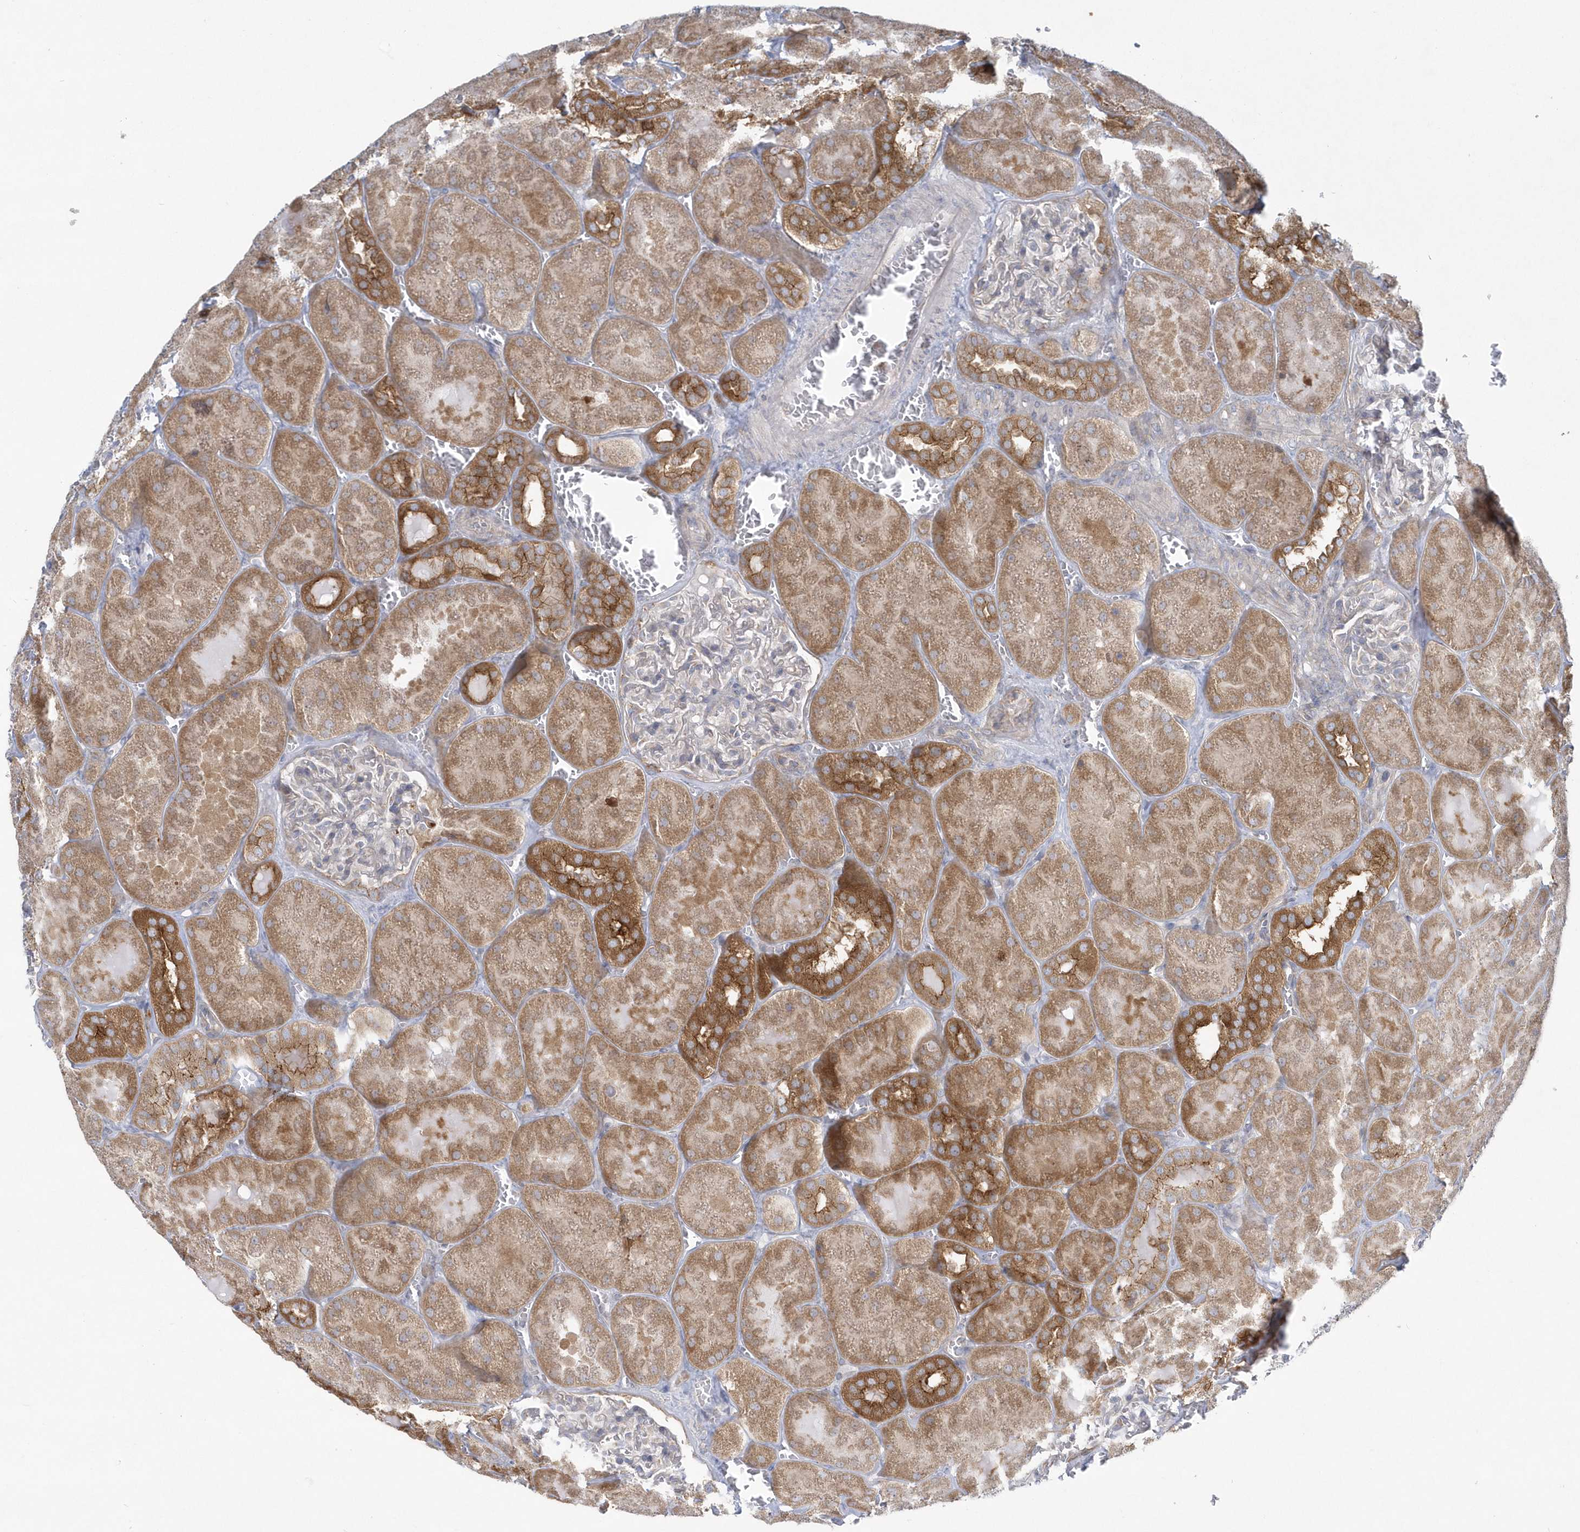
{"staining": {"intensity": "negative", "quantity": "none", "location": "none"}, "tissue": "kidney", "cell_type": "Cells in glomeruli", "image_type": "normal", "snomed": [{"axis": "morphology", "description": "Normal tissue, NOS"}, {"axis": "topography", "description": "Kidney"}], "caption": "Micrograph shows no protein staining in cells in glomeruli of benign kidney.", "gene": "DNAJC18", "patient": {"sex": "male", "age": 28}}